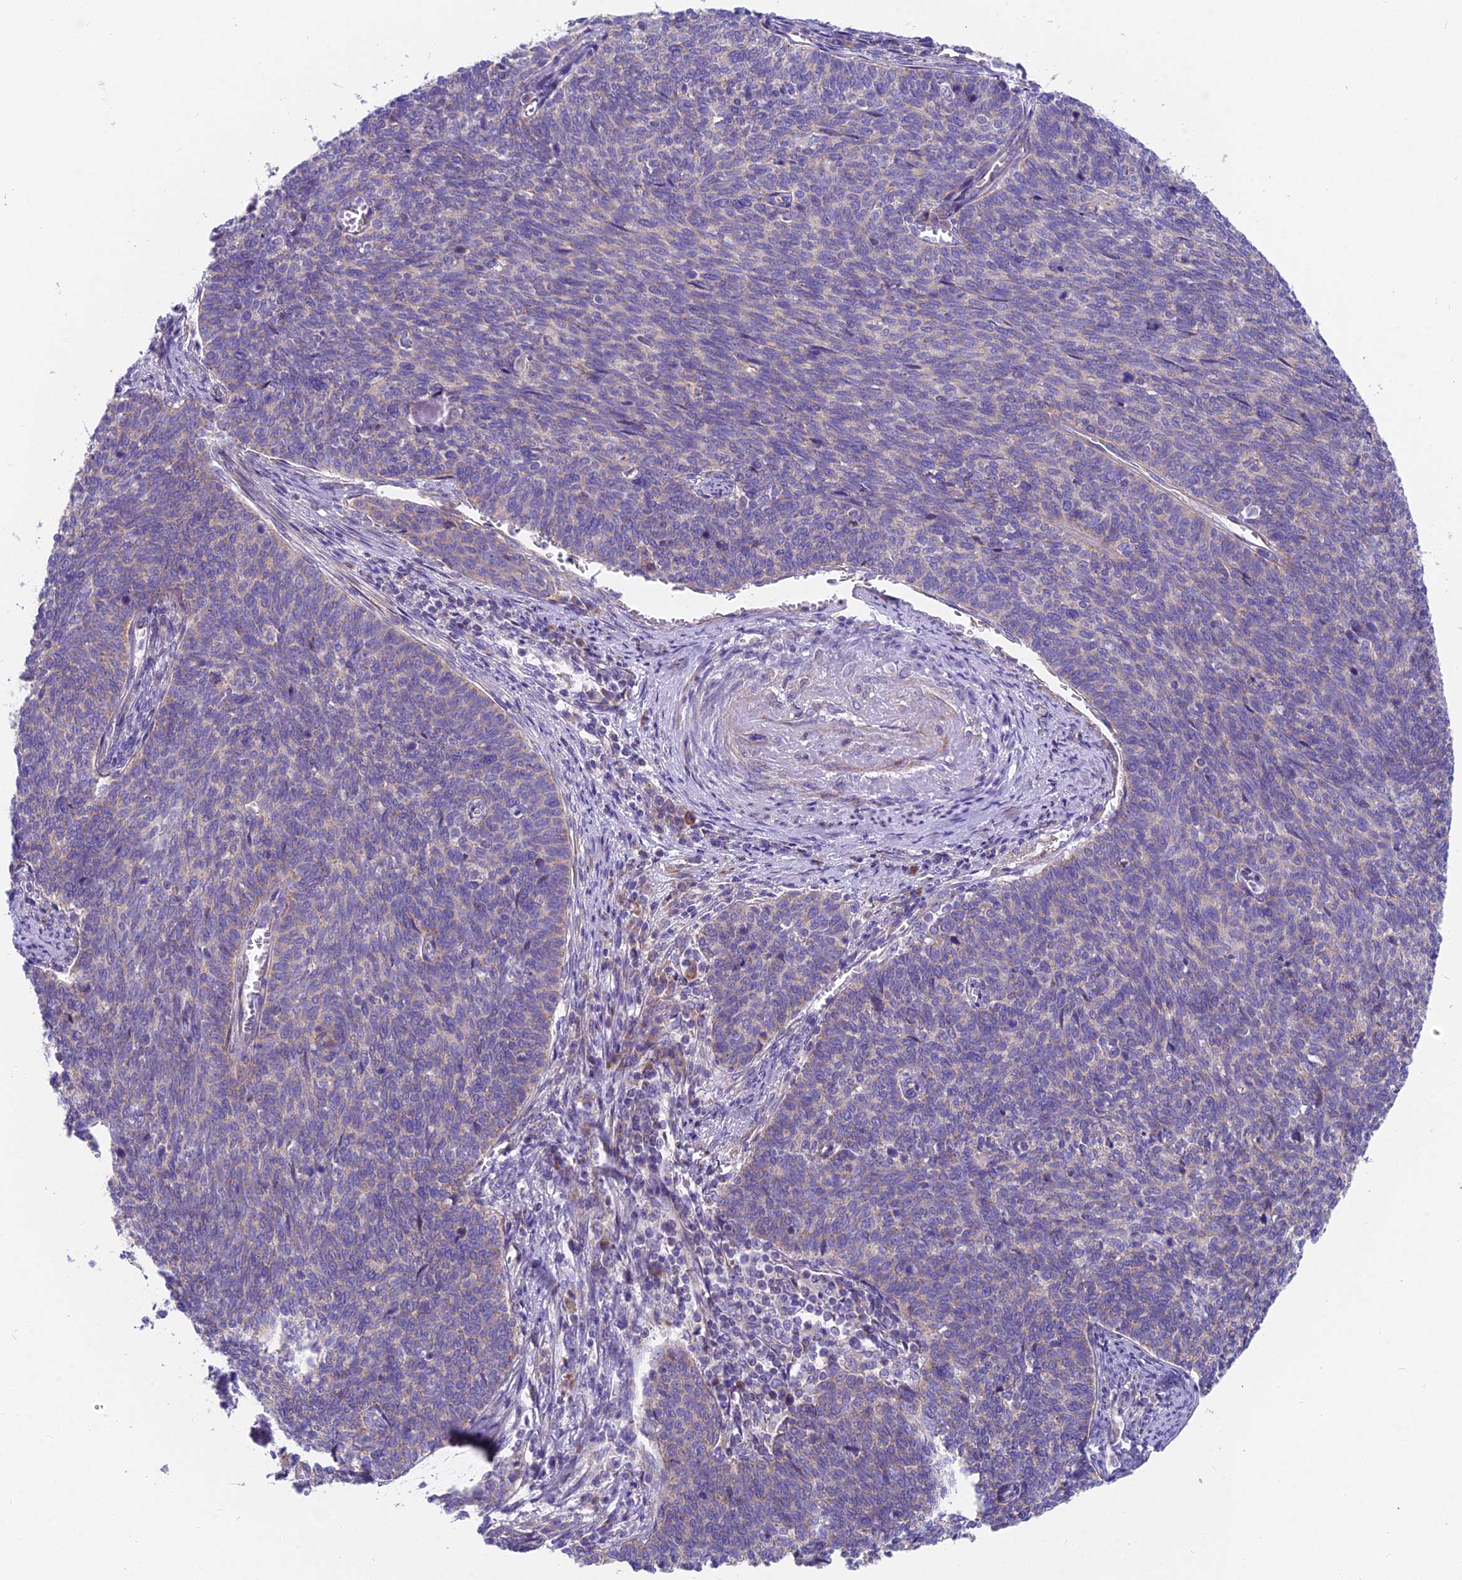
{"staining": {"intensity": "negative", "quantity": "none", "location": "none"}, "tissue": "cervical cancer", "cell_type": "Tumor cells", "image_type": "cancer", "snomed": [{"axis": "morphology", "description": "Squamous cell carcinoma, NOS"}, {"axis": "topography", "description": "Cervix"}], "caption": "This is an immunohistochemistry (IHC) micrograph of squamous cell carcinoma (cervical). There is no staining in tumor cells.", "gene": "MVB12A", "patient": {"sex": "female", "age": 39}}